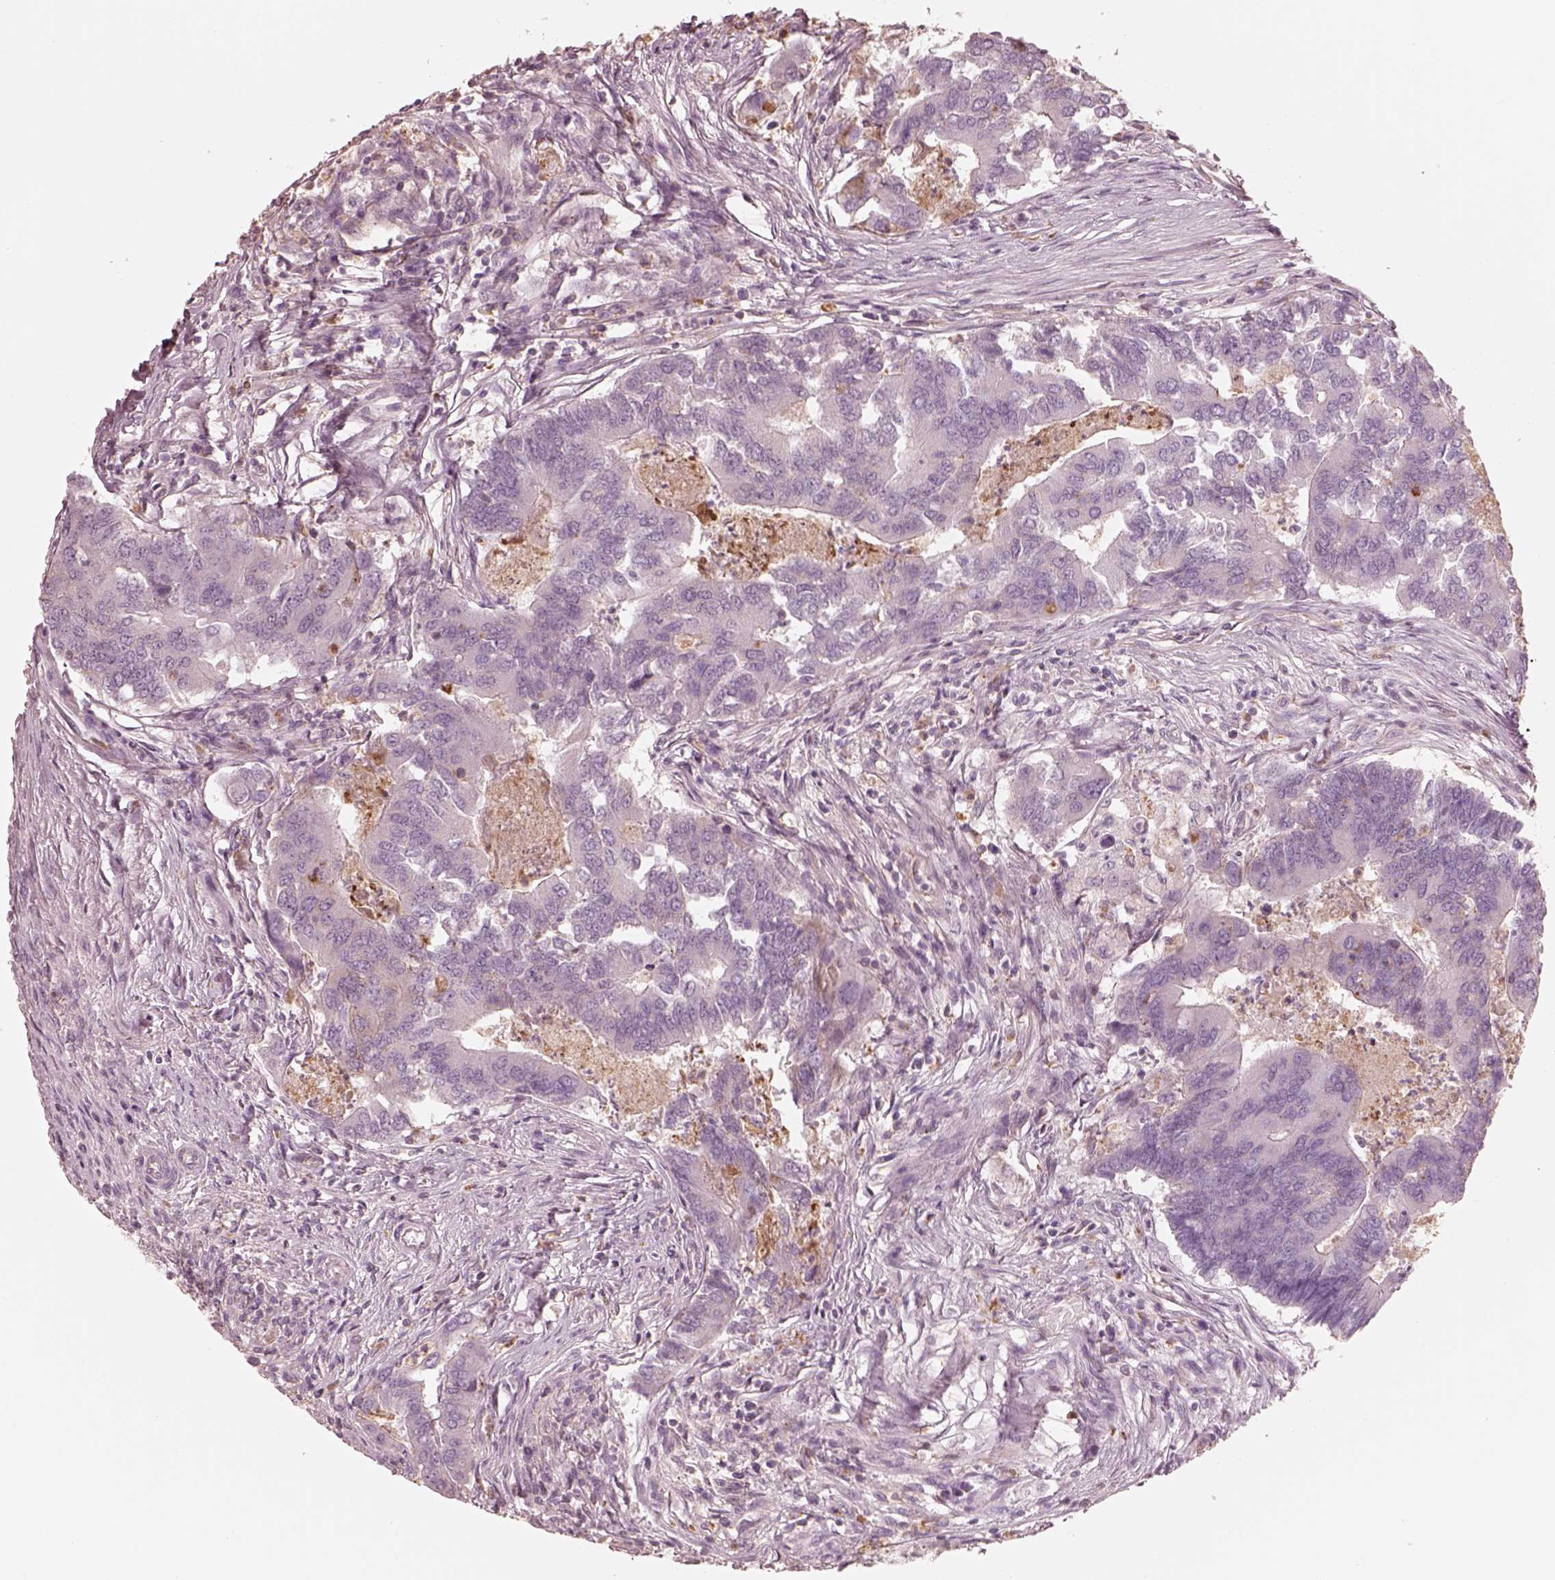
{"staining": {"intensity": "negative", "quantity": "none", "location": "none"}, "tissue": "colorectal cancer", "cell_type": "Tumor cells", "image_type": "cancer", "snomed": [{"axis": "morphology", "description": "Adenocarcinoma, NOS"}, {"axis": "topography", "description": "Colon"}], "caption": "This is a photomicrograph of IHC staining of colorectal cancer (adenocarcinoma), which shows no staining in tumor cells.", "gene": "GPRIN1", "patient": {"sex": "female", "age": 67}}